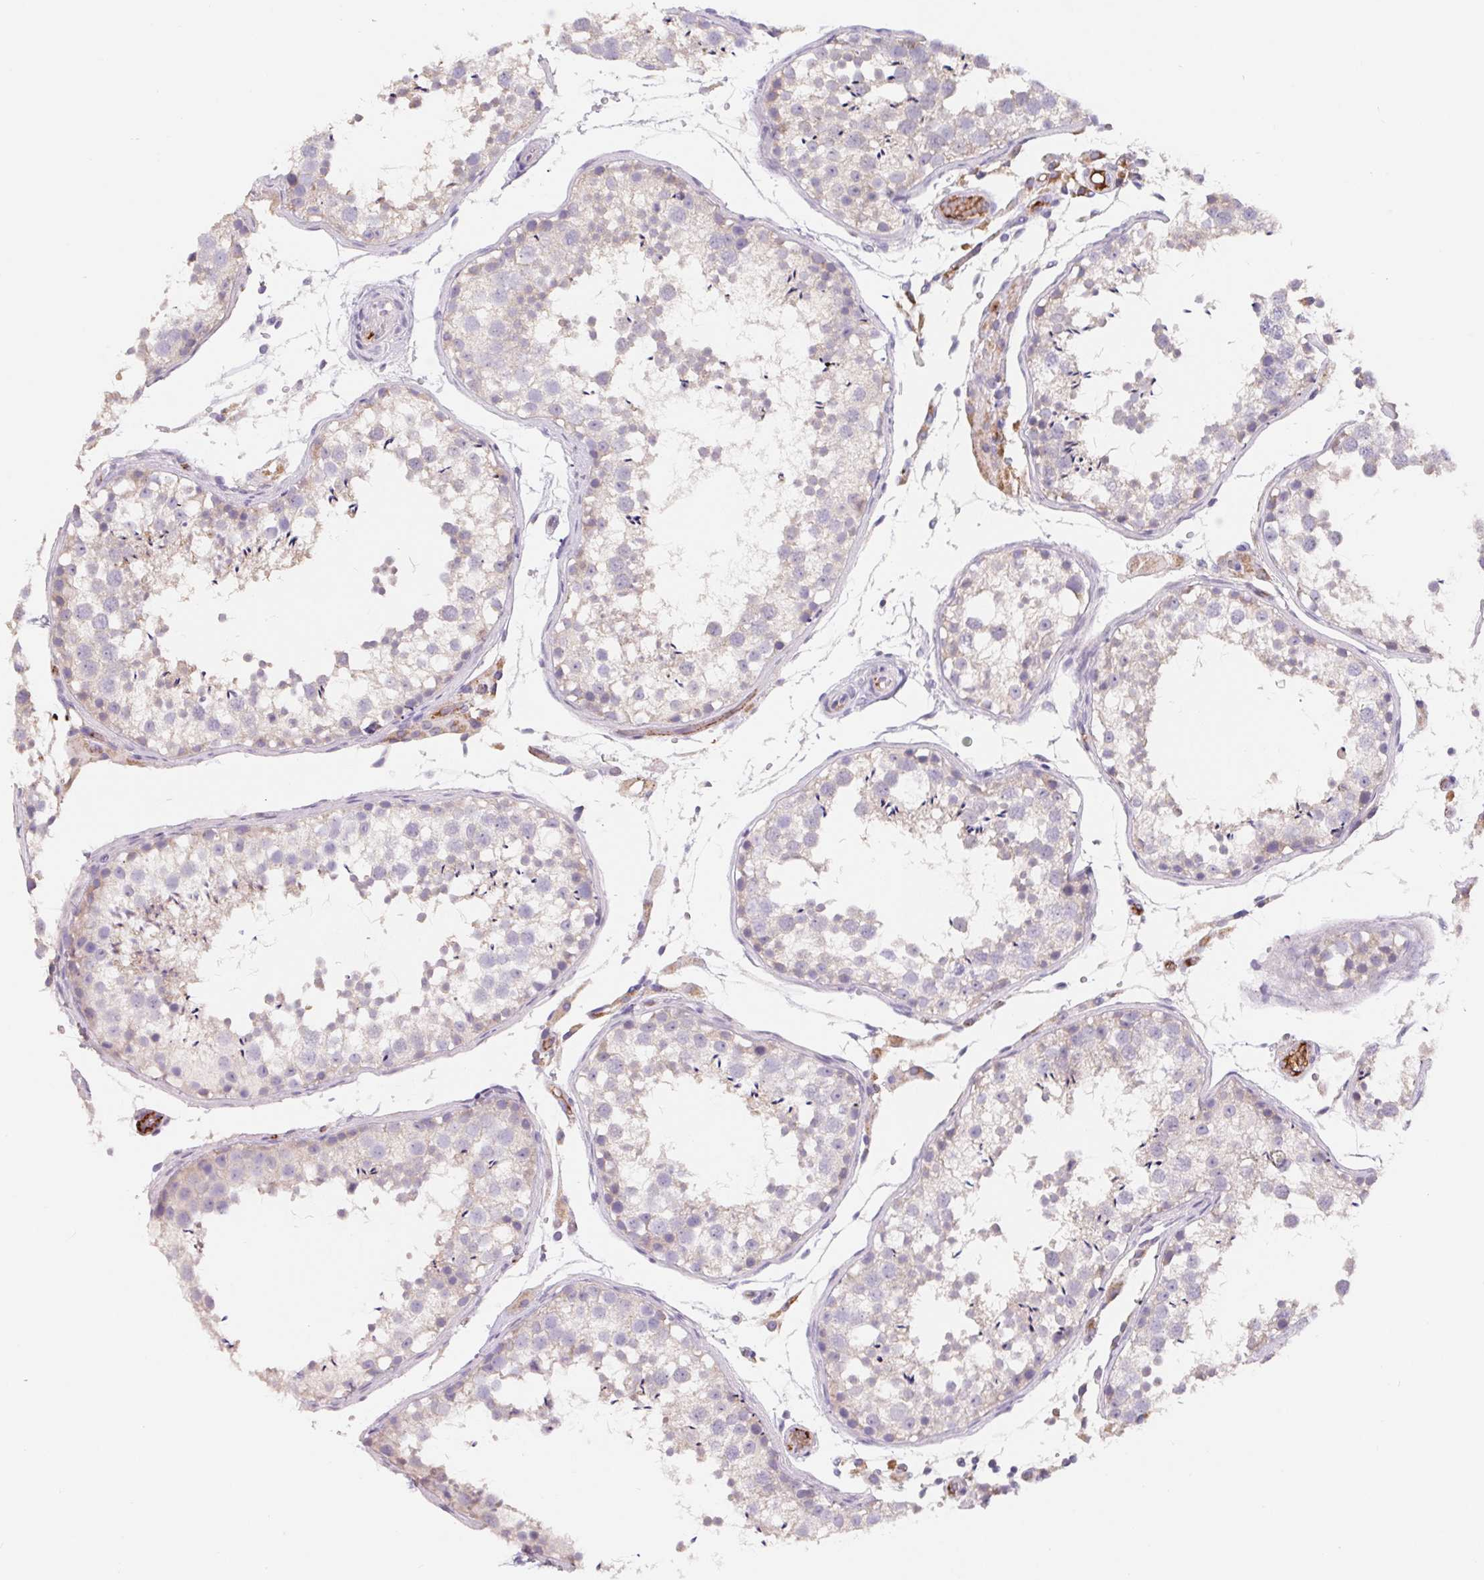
{"staining": {"intensity": "negative", "quantity": "none", "location": "none"}, "tissue": "testis", "cell_type": "Cells in seminiferous ducts", "image_type": "normal", "snomed": [{"axis": "morphology", "description": "Normal tissue, NOS"}, {"axis": "topography", "description": "Testis"}], "caption": "IHC image of unremarkable testis: human testis stained with DAB shows no significant protein expression in cells in seminiferous ducts.", "gene": "LPA", "patient": {"sex": "male", "age": 29}}